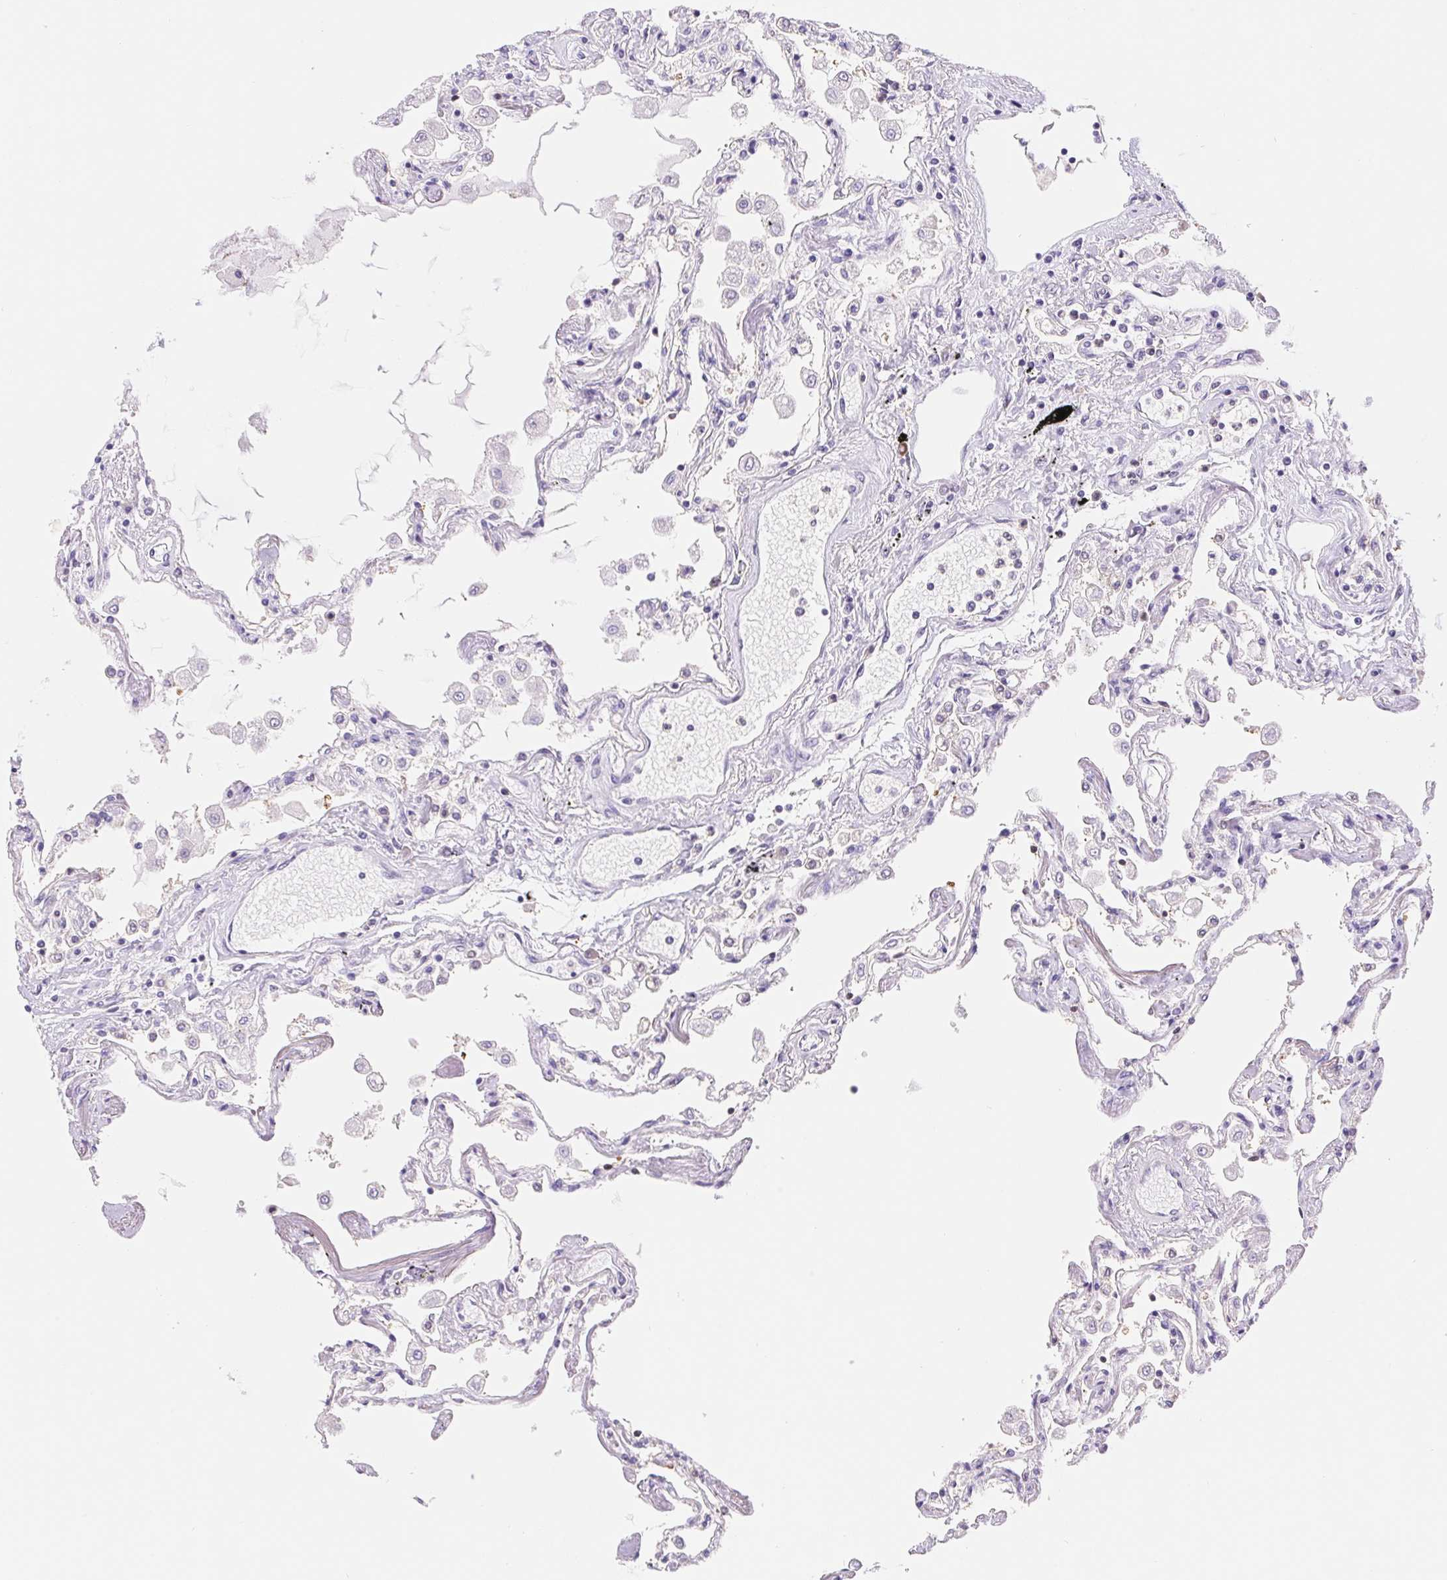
{"staining": {"intensity": "moderate", "quantity": "<25%", "location": "cytoplasmic/membranous,nuclear"}, "tissue": "lung", "cell_type": "Alveolar cells", "image_type": "normal", "snomed": [{"axis": "morphology", "description": "Normal tissue, NOS"}, {"axis": "morphology", "description": "Adenocarcinoma, NOS"}, {"axis": "topography", "description": "Cartilage tissue"}, {"axis": "topography", "description": "Lung"}], "caption": "Immunohistochemical staining of benign human lung shows moderate cytoplasmic/membranous,nuclear protein staining in about <25% of alveolar cells.", "gene": "L3MBTL4", "patient": {"sex": "female", "age": 67}}